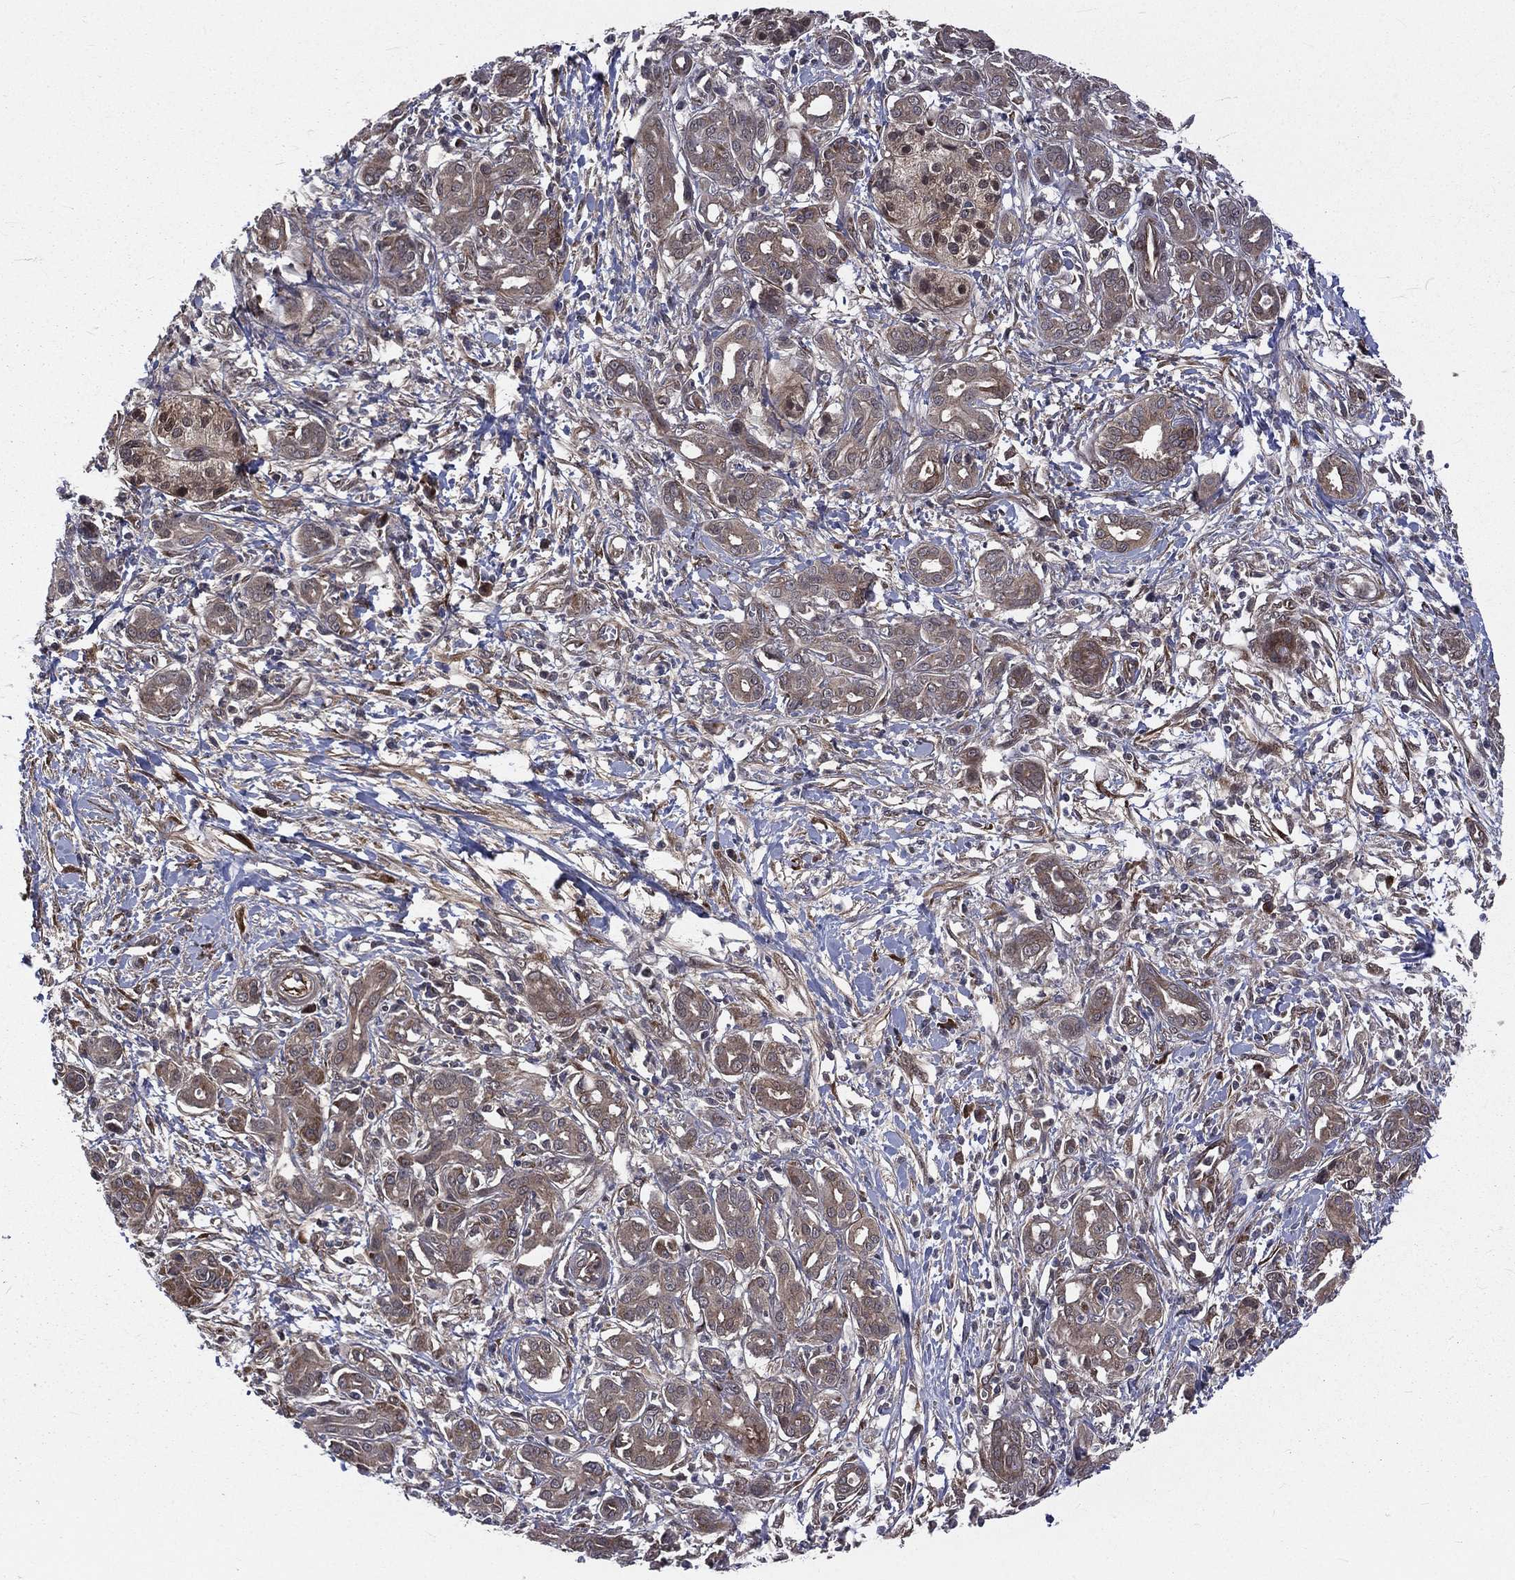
{"staining": {"intensity": "moderate", "quantity": "<25%", "location": "cytoplasmic/membranous"}, "tissue": "pancreatic cancer", "cell_type": "Tumor cells", "image_type": "cancer", "snomed": [{"axis": "morphology", "description": "Adenocarcinoma, NOS"}, {"axis": "topography", "description": "Pancreas"}], "caption": "The immunohistochemical stain labels moderate cytoplasmic/membranous expression in tumor cells of pancreatic cancer (adenocarcinoma) tissue.", "gene": "ARL3", "patient": {"sex": "male", "age": 72}}